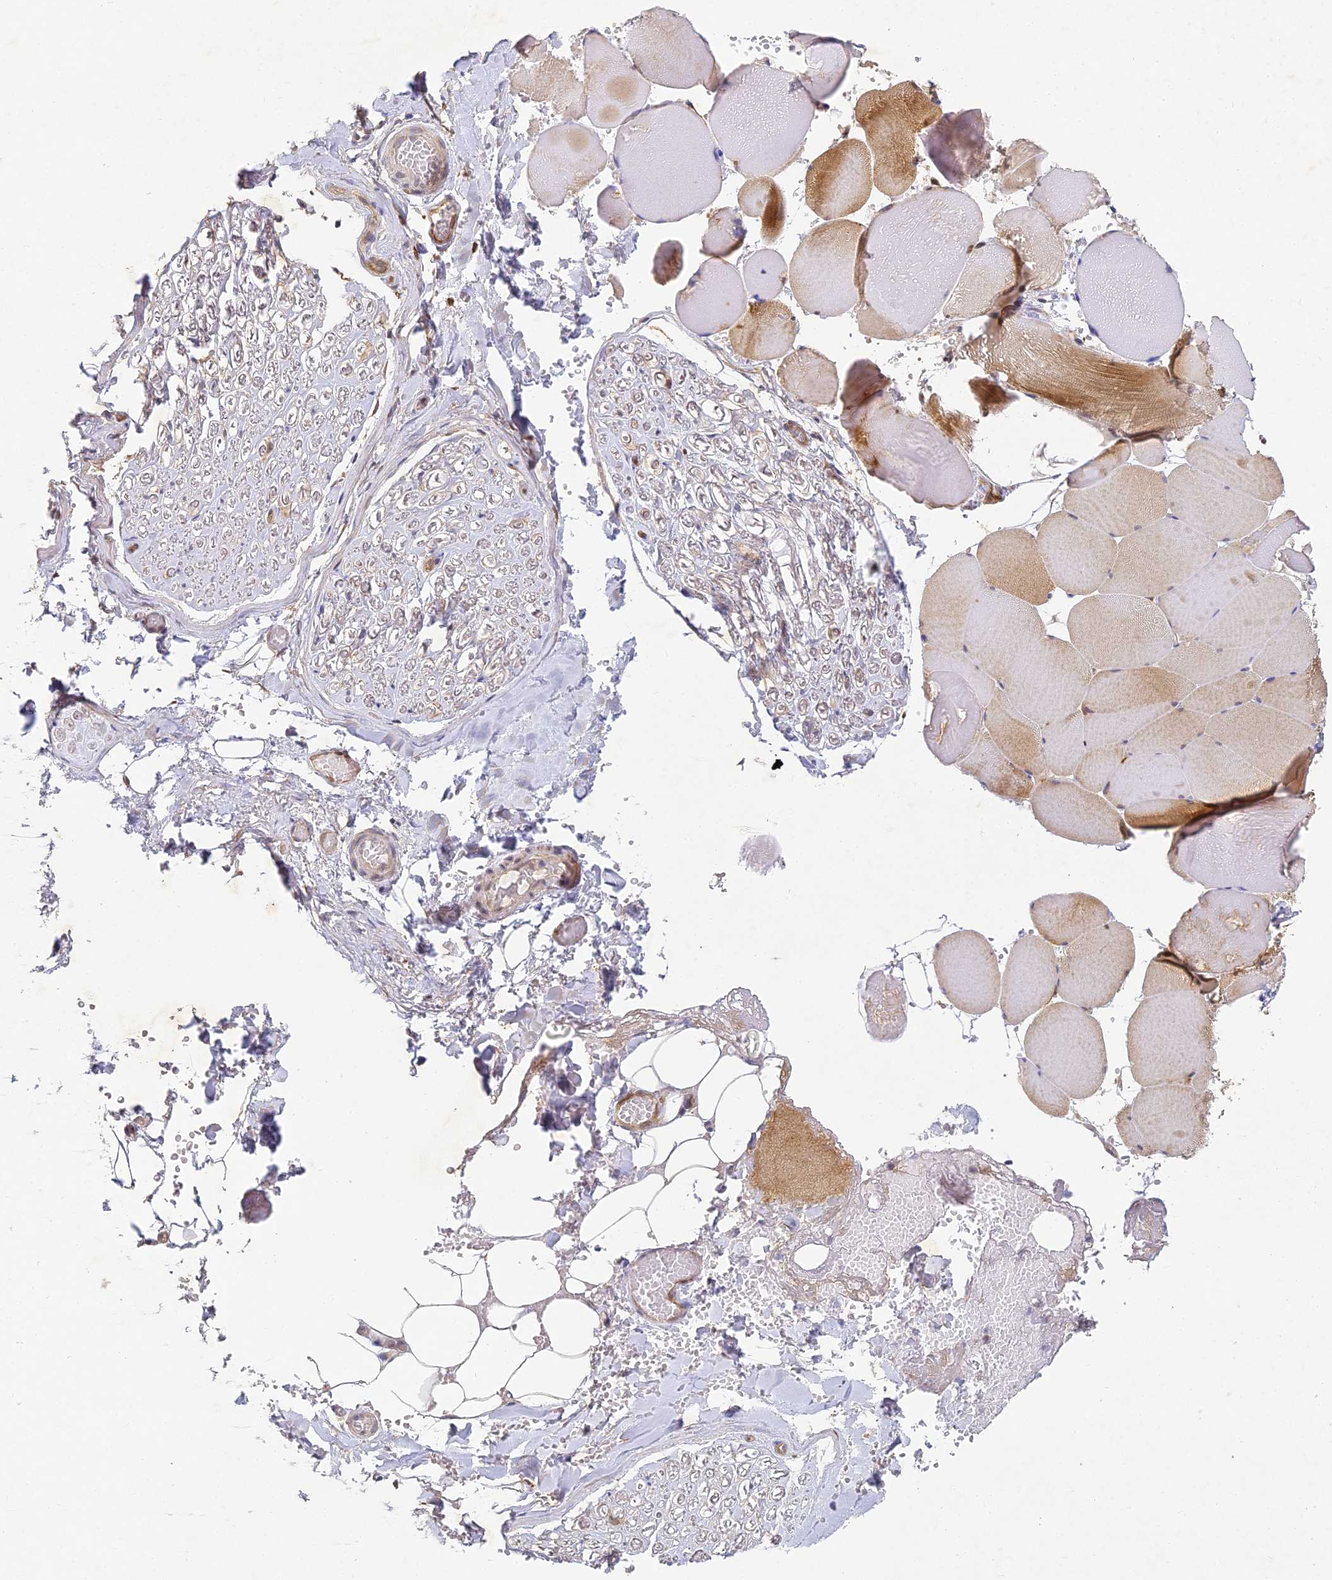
{"staining": {"intensity": "negative", "quantity": "none", "location": "none"}, "tissue": "adipose tissue", "cell_type": "Adipocytes", "image_type": "normal", "snomed": [{"axis": "morphology", "description": "Normal tissue, NOS"}, {"axis": "topography", "description": "Skeletal muscle"}, {"axis": "topography", "description": "Peripheral nerve tissue"}], "caption": "DAB (3,3'-diaminobenzidine) immunohistochemical staining of unremarkable human adipose tissue displays no significant positivity in adipocytes.", "gene": "DNAAF10", "patient": {"sex": "female", "age": 55}}